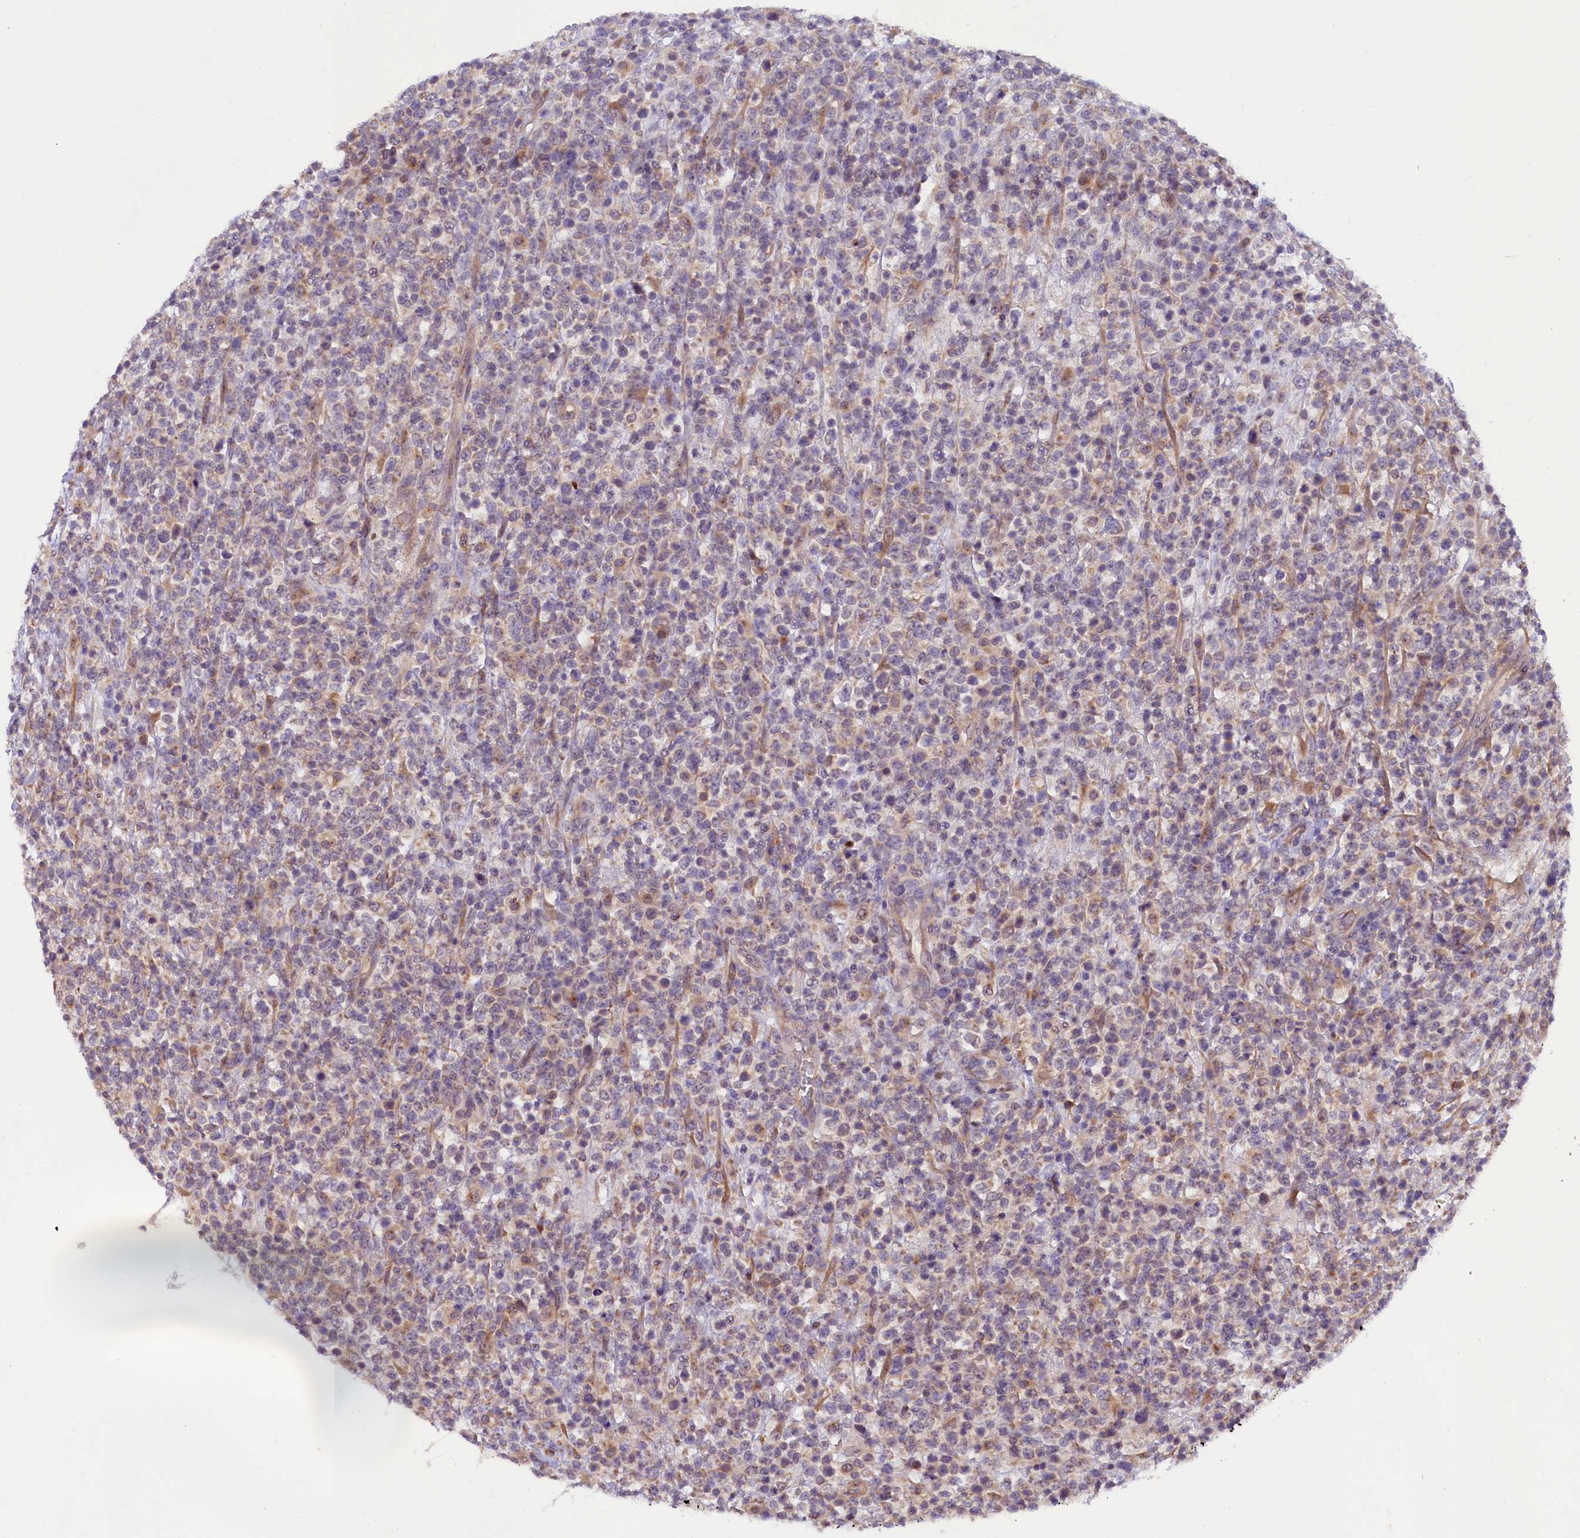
{"staining": {"intensity": "weak", "quantity": "<25%", "location": "cytoplasmic/membranous"}, "tissue": "lymphoma", "cell_type": "Tumor cells", "image_type": "cancer", "snomed": [{"axis": "morphology", "description": "Malignant lymphoma, non-Hodgkin's type, High grade"}, {"axis": "topography", "description": "Colon"}], "caption": "This is an immunohistochemistry (IHC) micrograph of lymphoma. There is no expression in tumor cells.", "gene": "CCDC9B", "patient": {"sex": "female", "age": 53}}